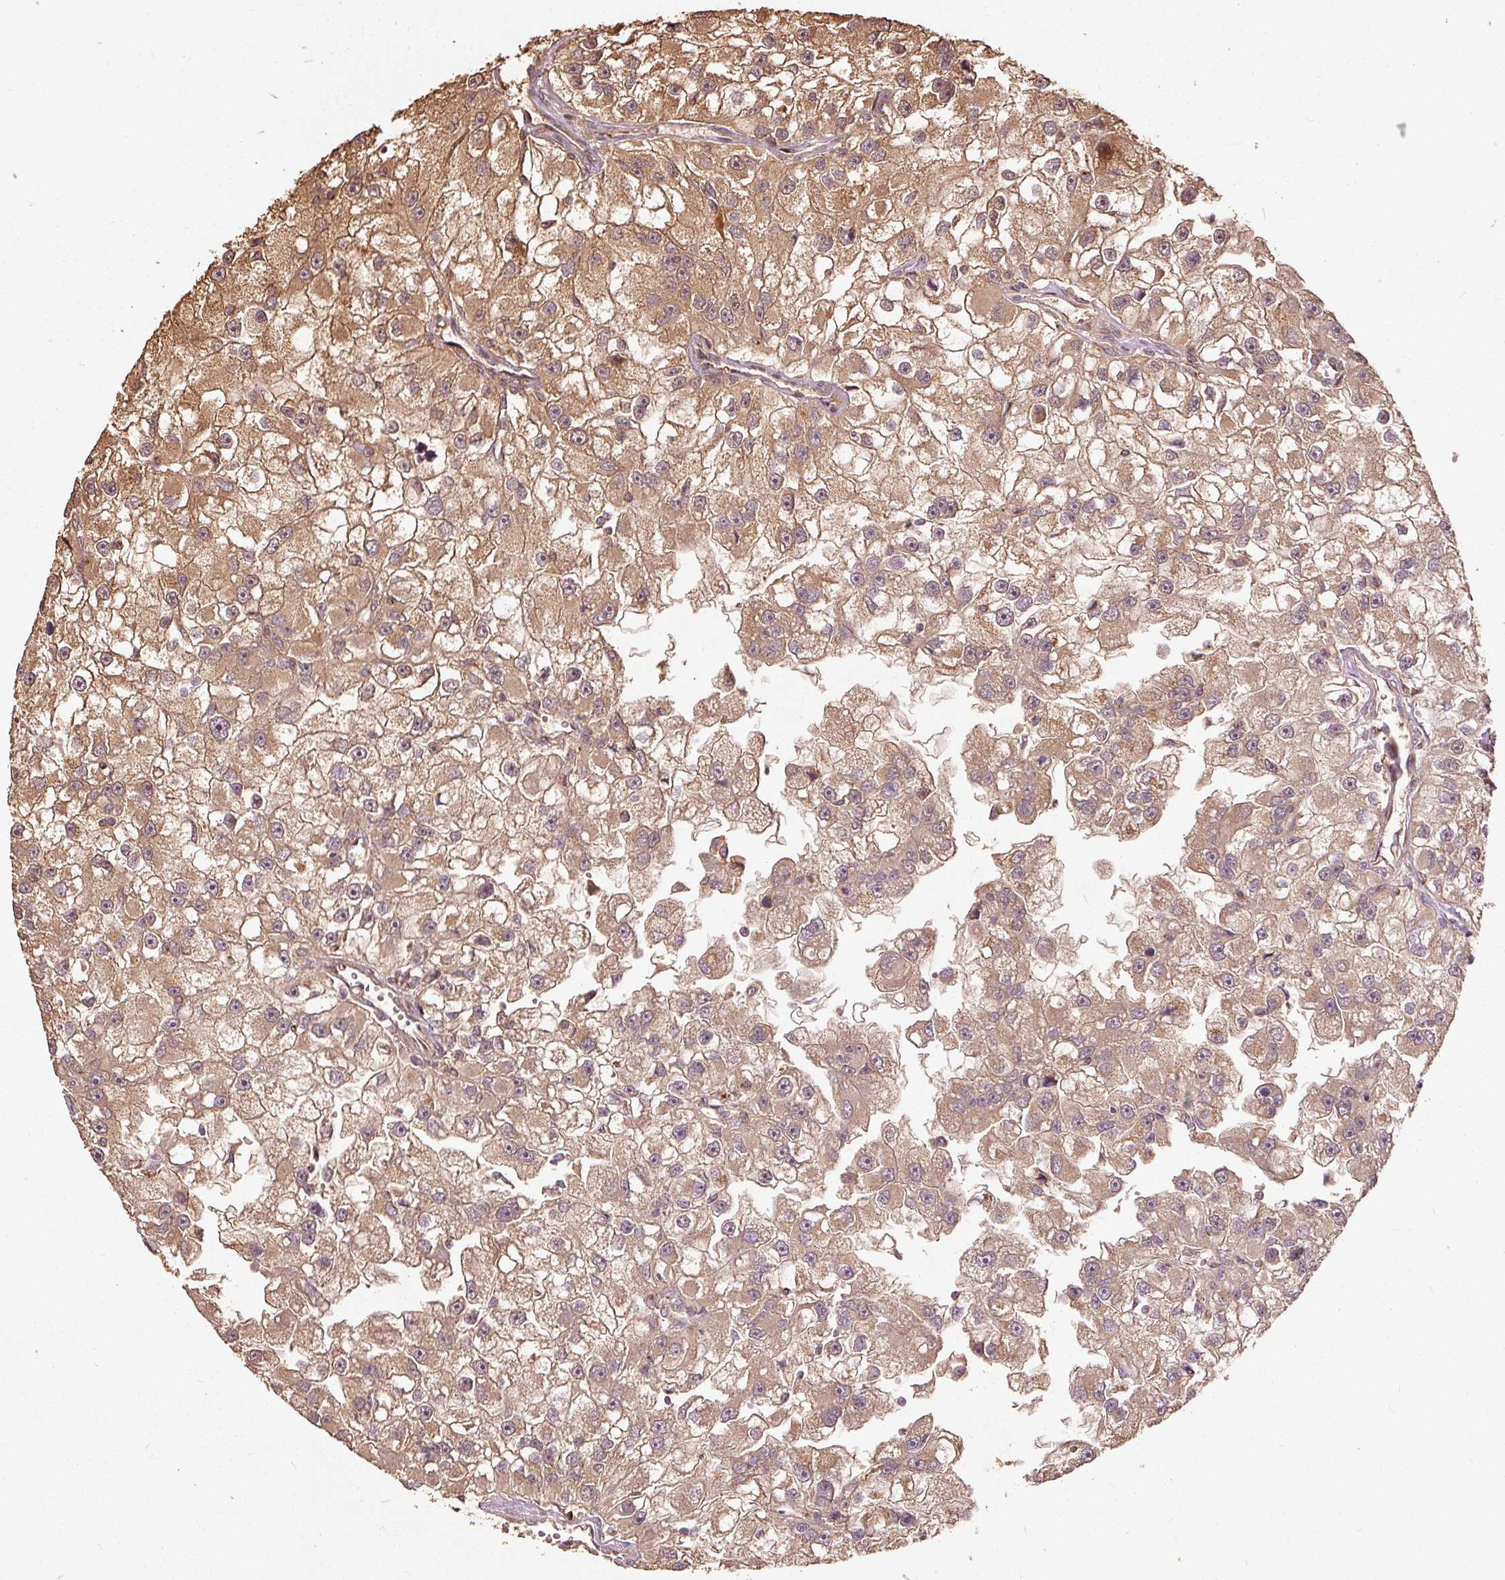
{"staining": {"intensity": "moderate", "quantity": ">75%", "location": "cytoplasmic/membranous"}, "tissue": "renal cancer", "cell_type": "Tumor cells", "image_type": "cancer", "snomed": [{"axis": "morphology", "description": "Adenocarcinoma, NOS"}, {"axis": "topography", "description": "Kidney"}], "caption": "Immunohistochemistry (IHC) (DAB (3,3'-diaminobenzidine)) staining of renal cancer shows moderate cytoplasmic/membranous protein positivity in approximately >75% of tumor cells.", "gene": "FUT8", "patient": {"sex": "male", "age": 63}}